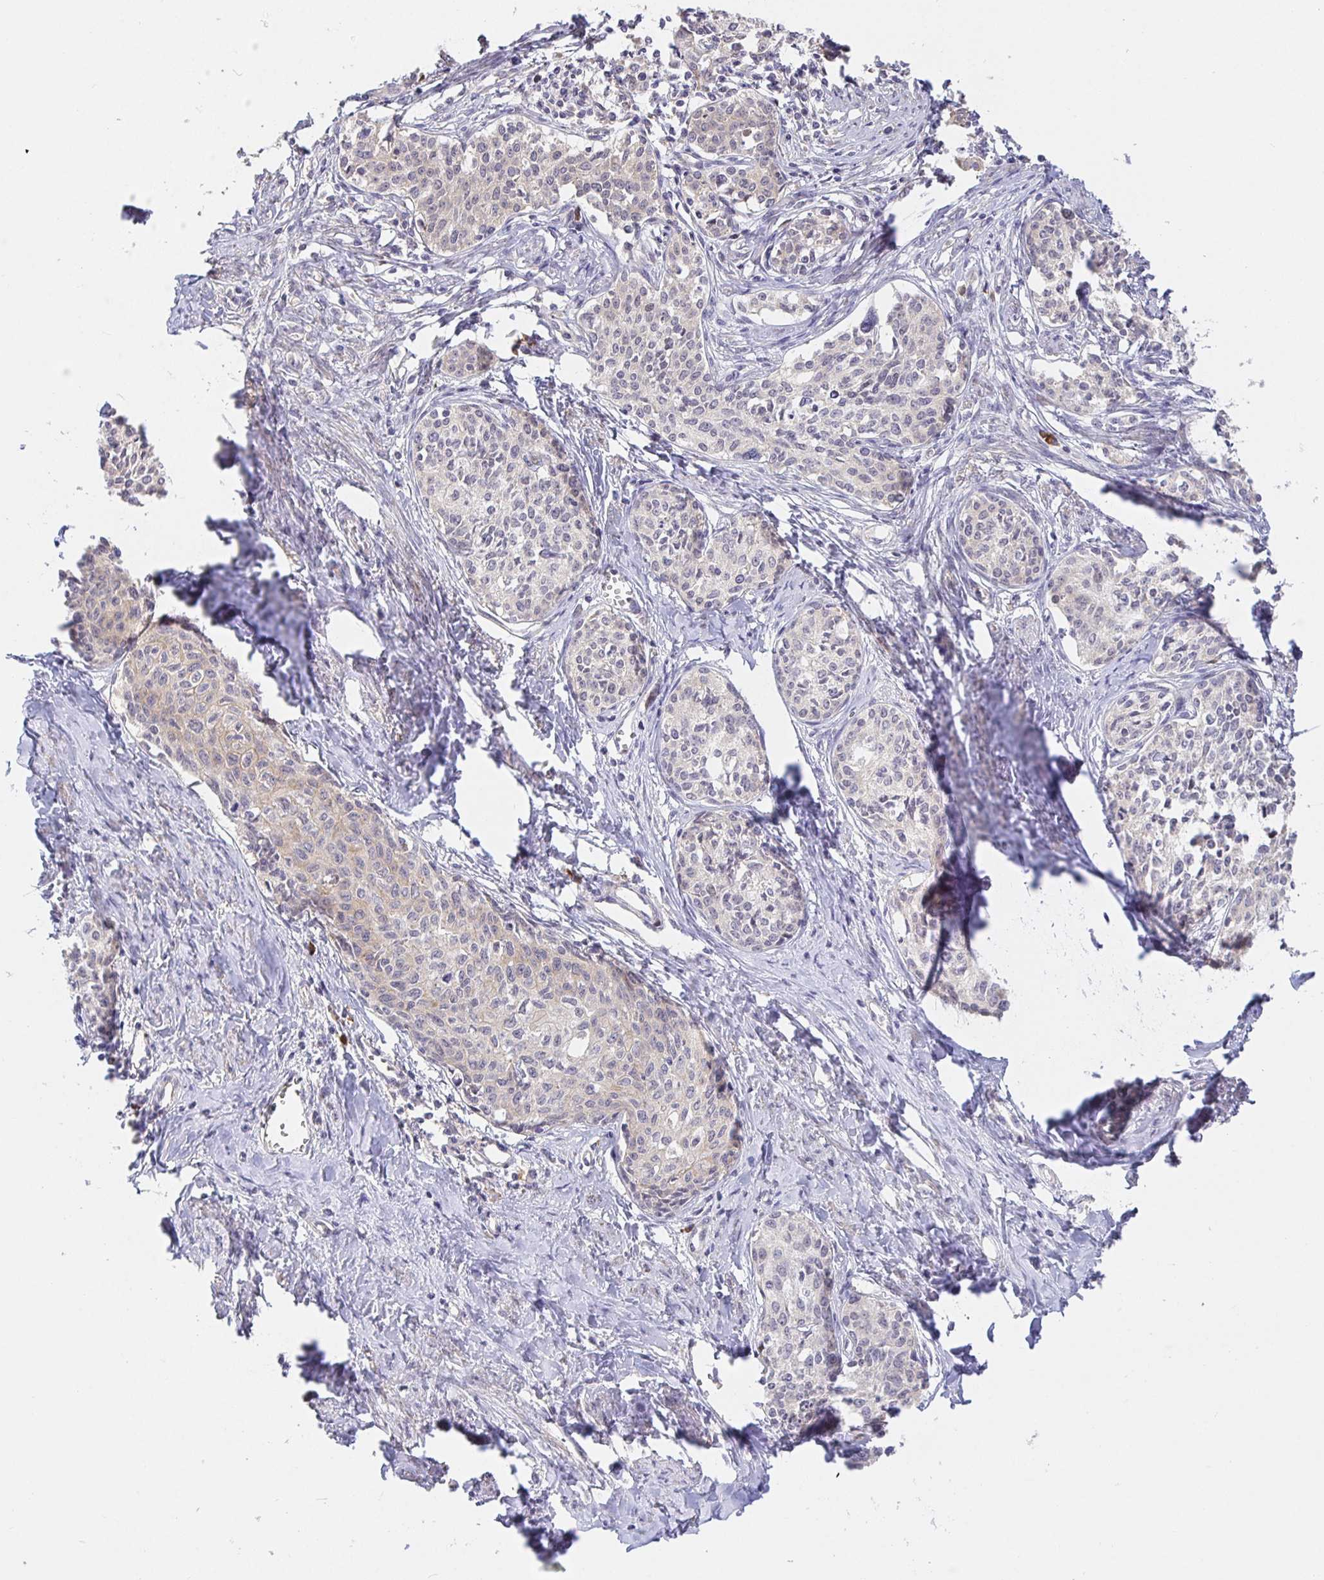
{"staining": {"intensity": "negative", "quantity": "none", "location": "none"}, "tissue": "cervical cancer", "cell_type": "Tumor cells", "image_type": "cancer", "snomed": [{"axis": "morphology", "description": "Squamous cell carcinoma, NOS"}, {"axis": "morphology", "description": "Adenocarcinoma, NOS"}, {"axis": "topography", "description": "Cervix"}], "caption": "IHC of squamous cell carcinoma (cervical) exhibits no positivity in tumor cells.", "gene": "ZDHHC11", "patient": {"sex": "female", "age": 52}}